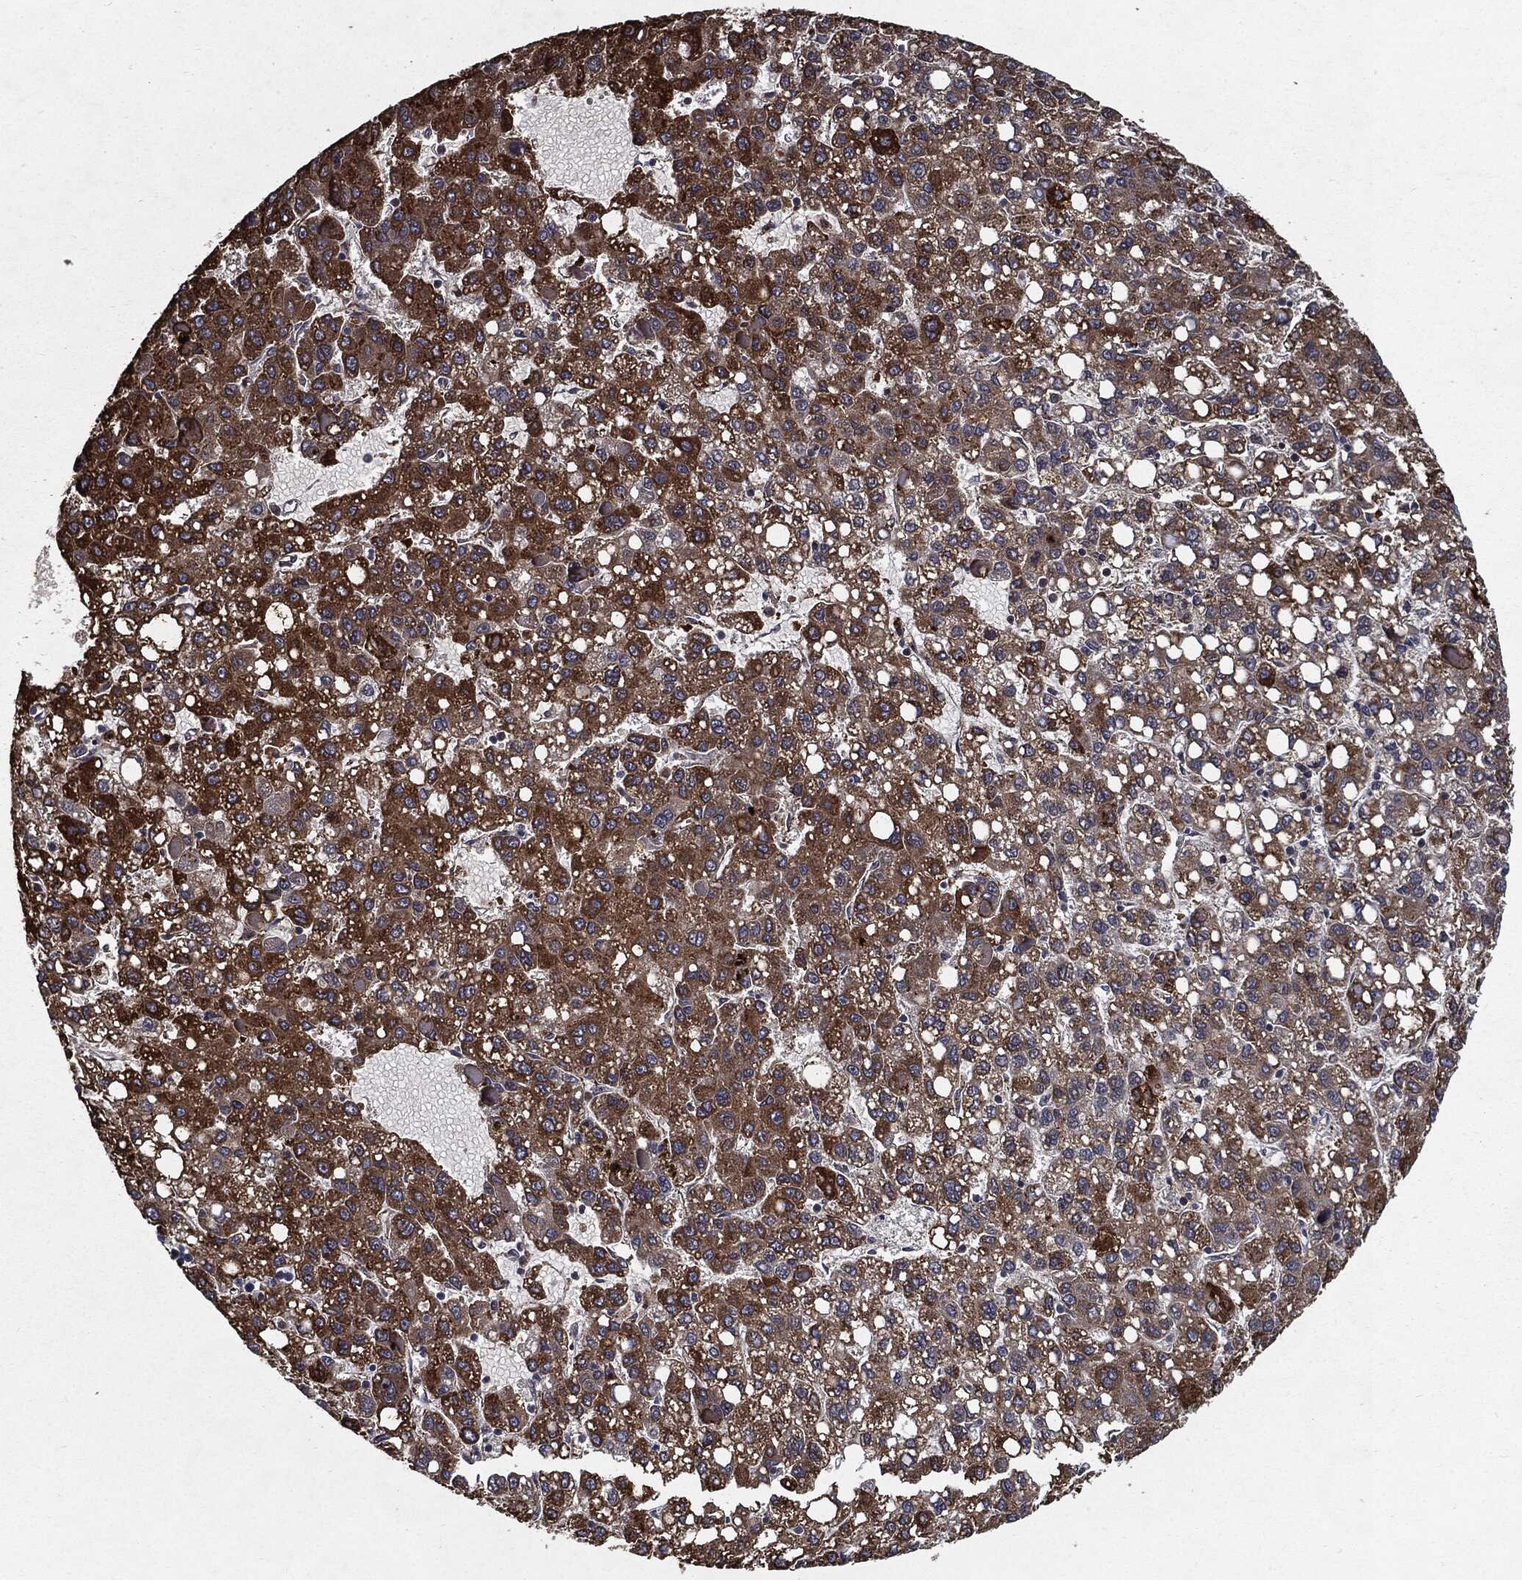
{"staining": {"intensity": "strong", "quantity": ">75%", "location": "cytoplasmic/membranous"}, "tissue": "liver cancer", "cell_type": "Tumor cells", "image_type": "cancer", "snomed": [{"axis": "morphology", "description": "Carcinoma, Hepatocellular, NOS"}, {"axis": "topography", "description": "Liver"}], "caption": "Immunohistochemical staining of human hepatocellular carcinoma (liver) displays high levels of strong cytoplasmic/membranous protein positivity in about >75% of tumor cells.", "gene": "HDAC5", "patient": {"sex": "female", "age": 82}}